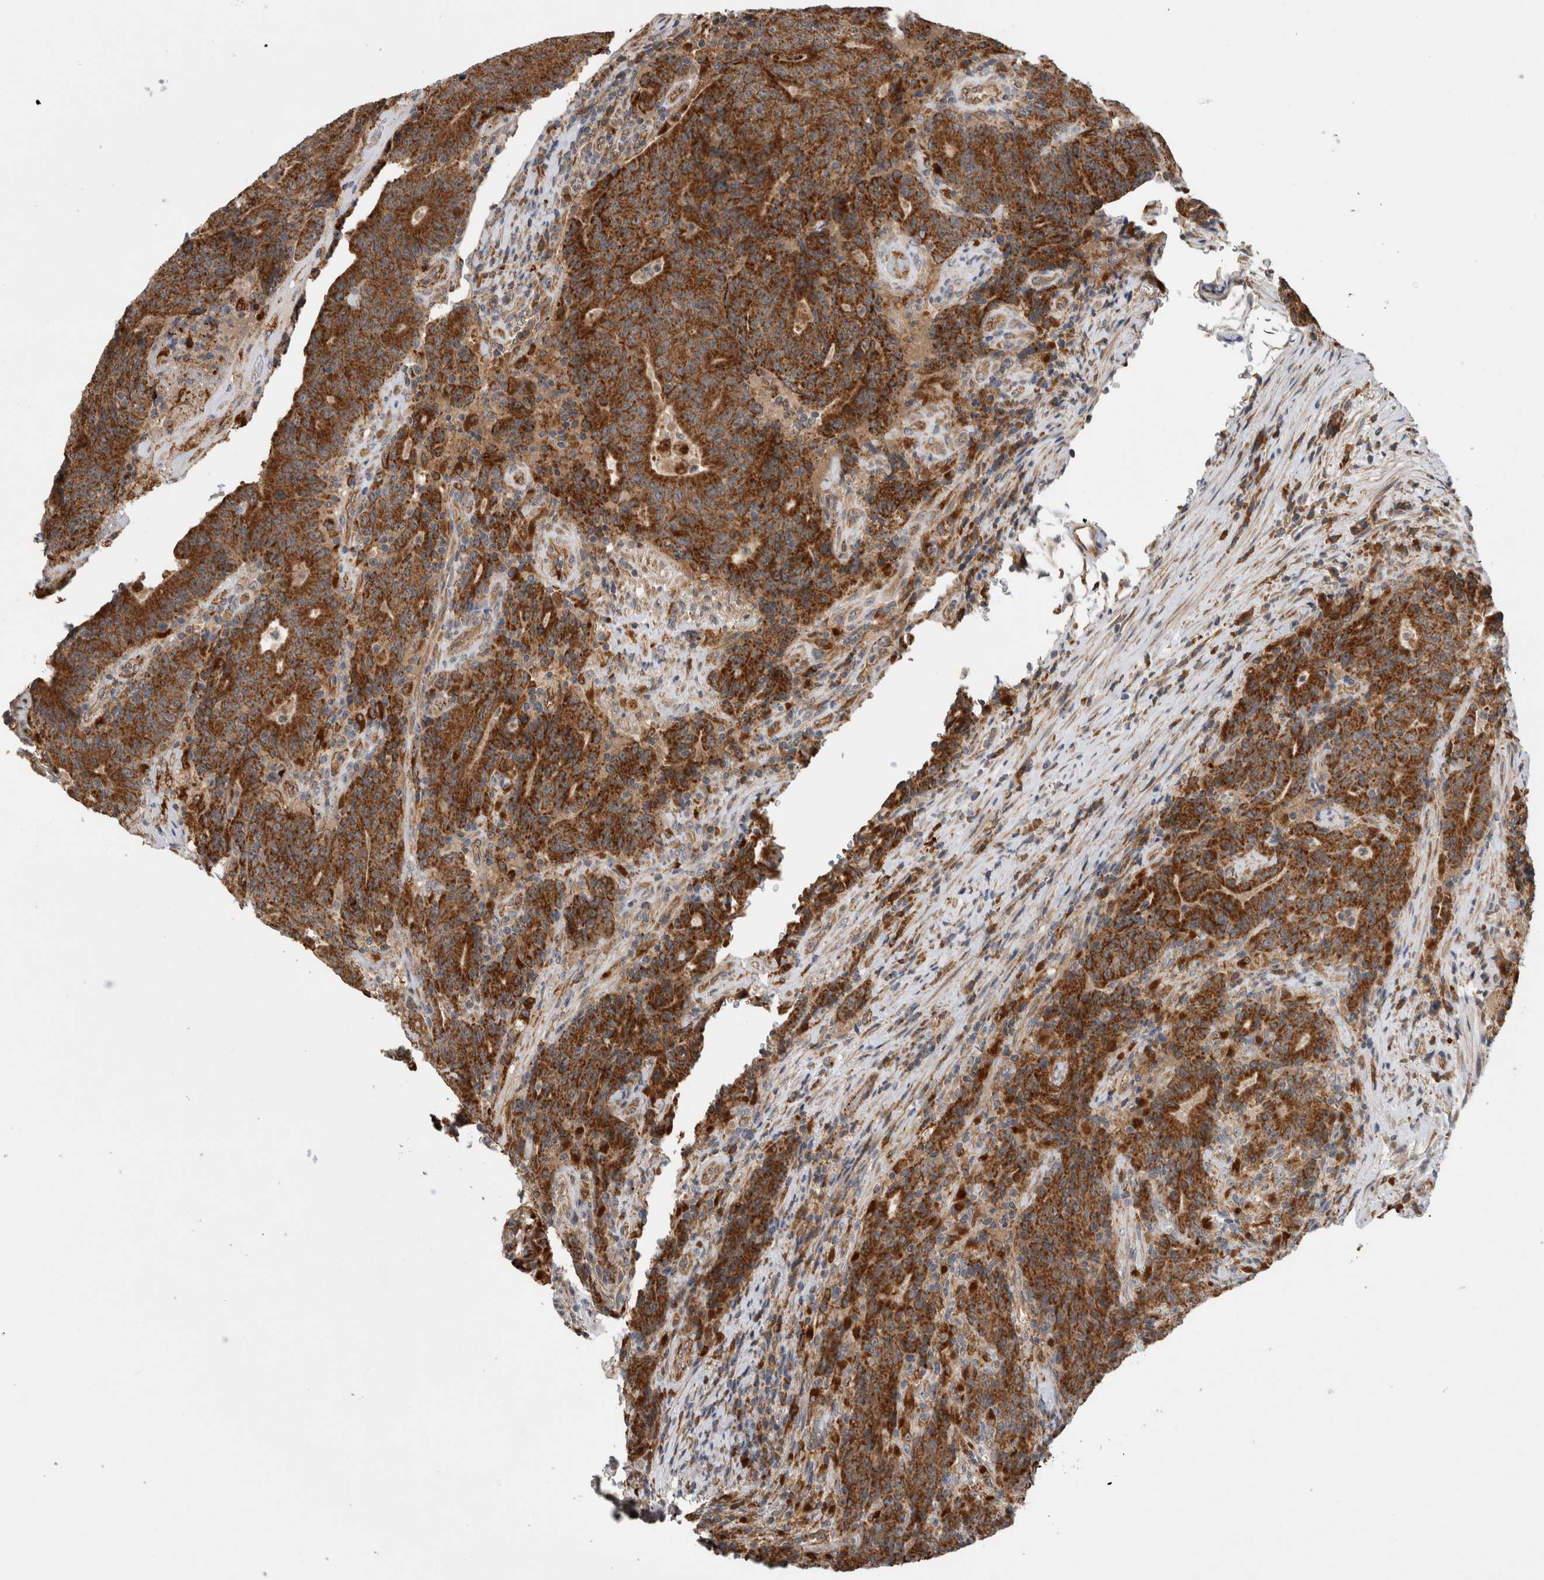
{"staining": {"intensity": "strong", "quantity": ">75%", "location": "cytoplasmic/membranous"}, "tissue": "colorectal cancer", "cell_type": "Tumor cells", "image_type": "cancer", "snomed": [{"axis": "morphology", "description": "Normal tissue, NOS"}, {"axis": "morphology", "description": "Adenocarcinoma, NOS"}, {"axis": "topography", "description": "Colon"}], "caption": "Adenocarcinoma (colorectal) was stained to show a protein in brown. There is high levels of strong cytoplasmic/membranous staining in about >75% of tumor cells. Immunohistochemistry stains the protein of interest in brown and the nuclei are stained blue.", "gene": "ADGRL3", "patient": {"sex": "female", "age": 75}}